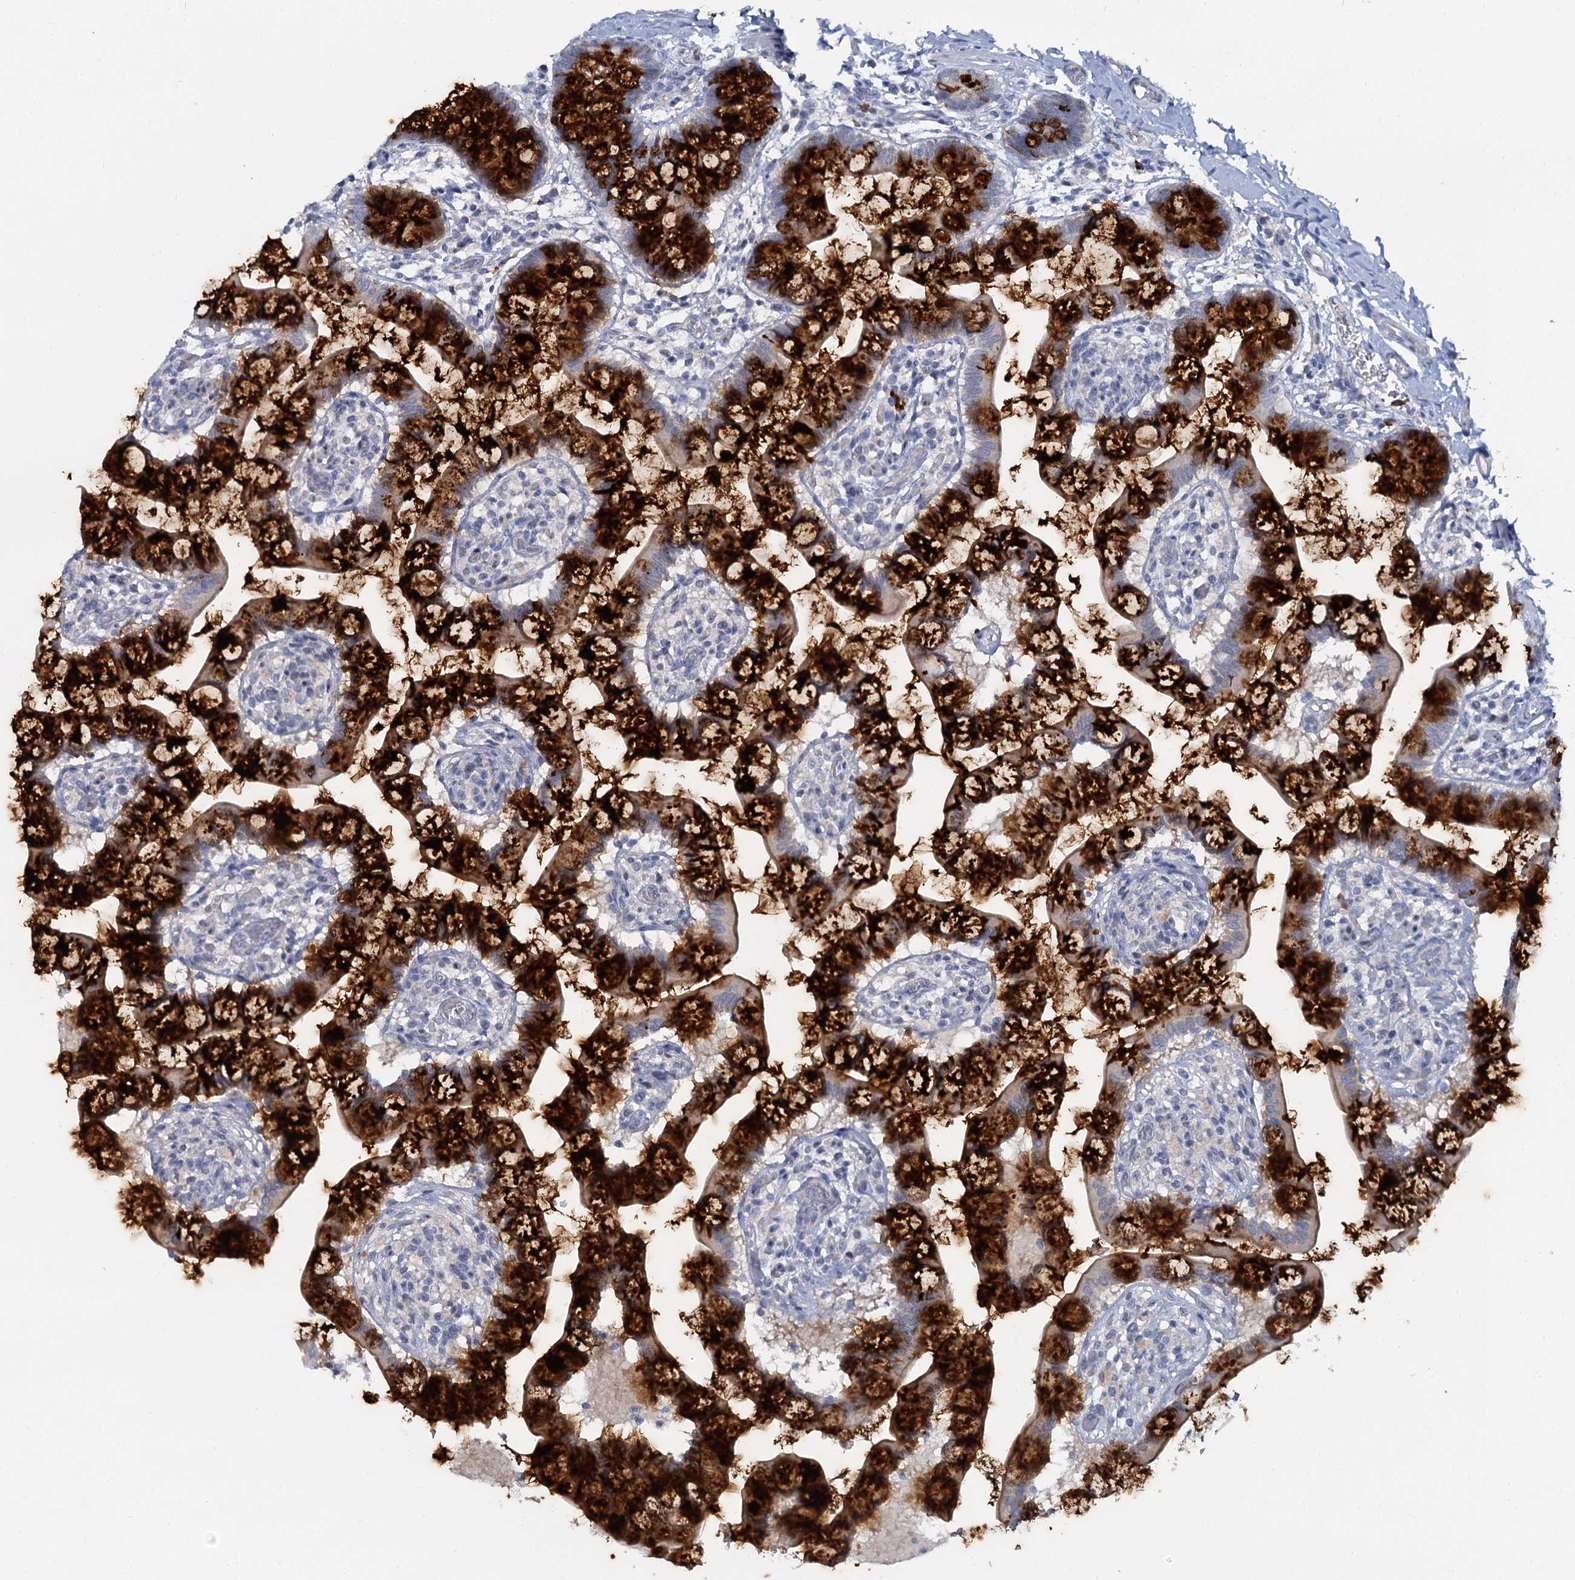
{"staining": {"intensity": "strong", "quantity": ">75%", "location": "cytoplasmic/membranous"}, "tissue": "small intestine", "cell_type": "Glandular cells", "image_type": "normal", "snomed": [{"axis": "morphology", "description": "Normal tissue, NOS"}, {"axis": "topography", "description": "Small intestine"}], "caption": "Immunohistochemistry (DAB (3,3'-diaminobenzidine)) staining of benign human small intestine reveals strong cytoplasmic/membranous protein expression in approximately >75% of glandular cells.", "gene": "ACRBP", "patient": {"sex": "male", "age": 52}}